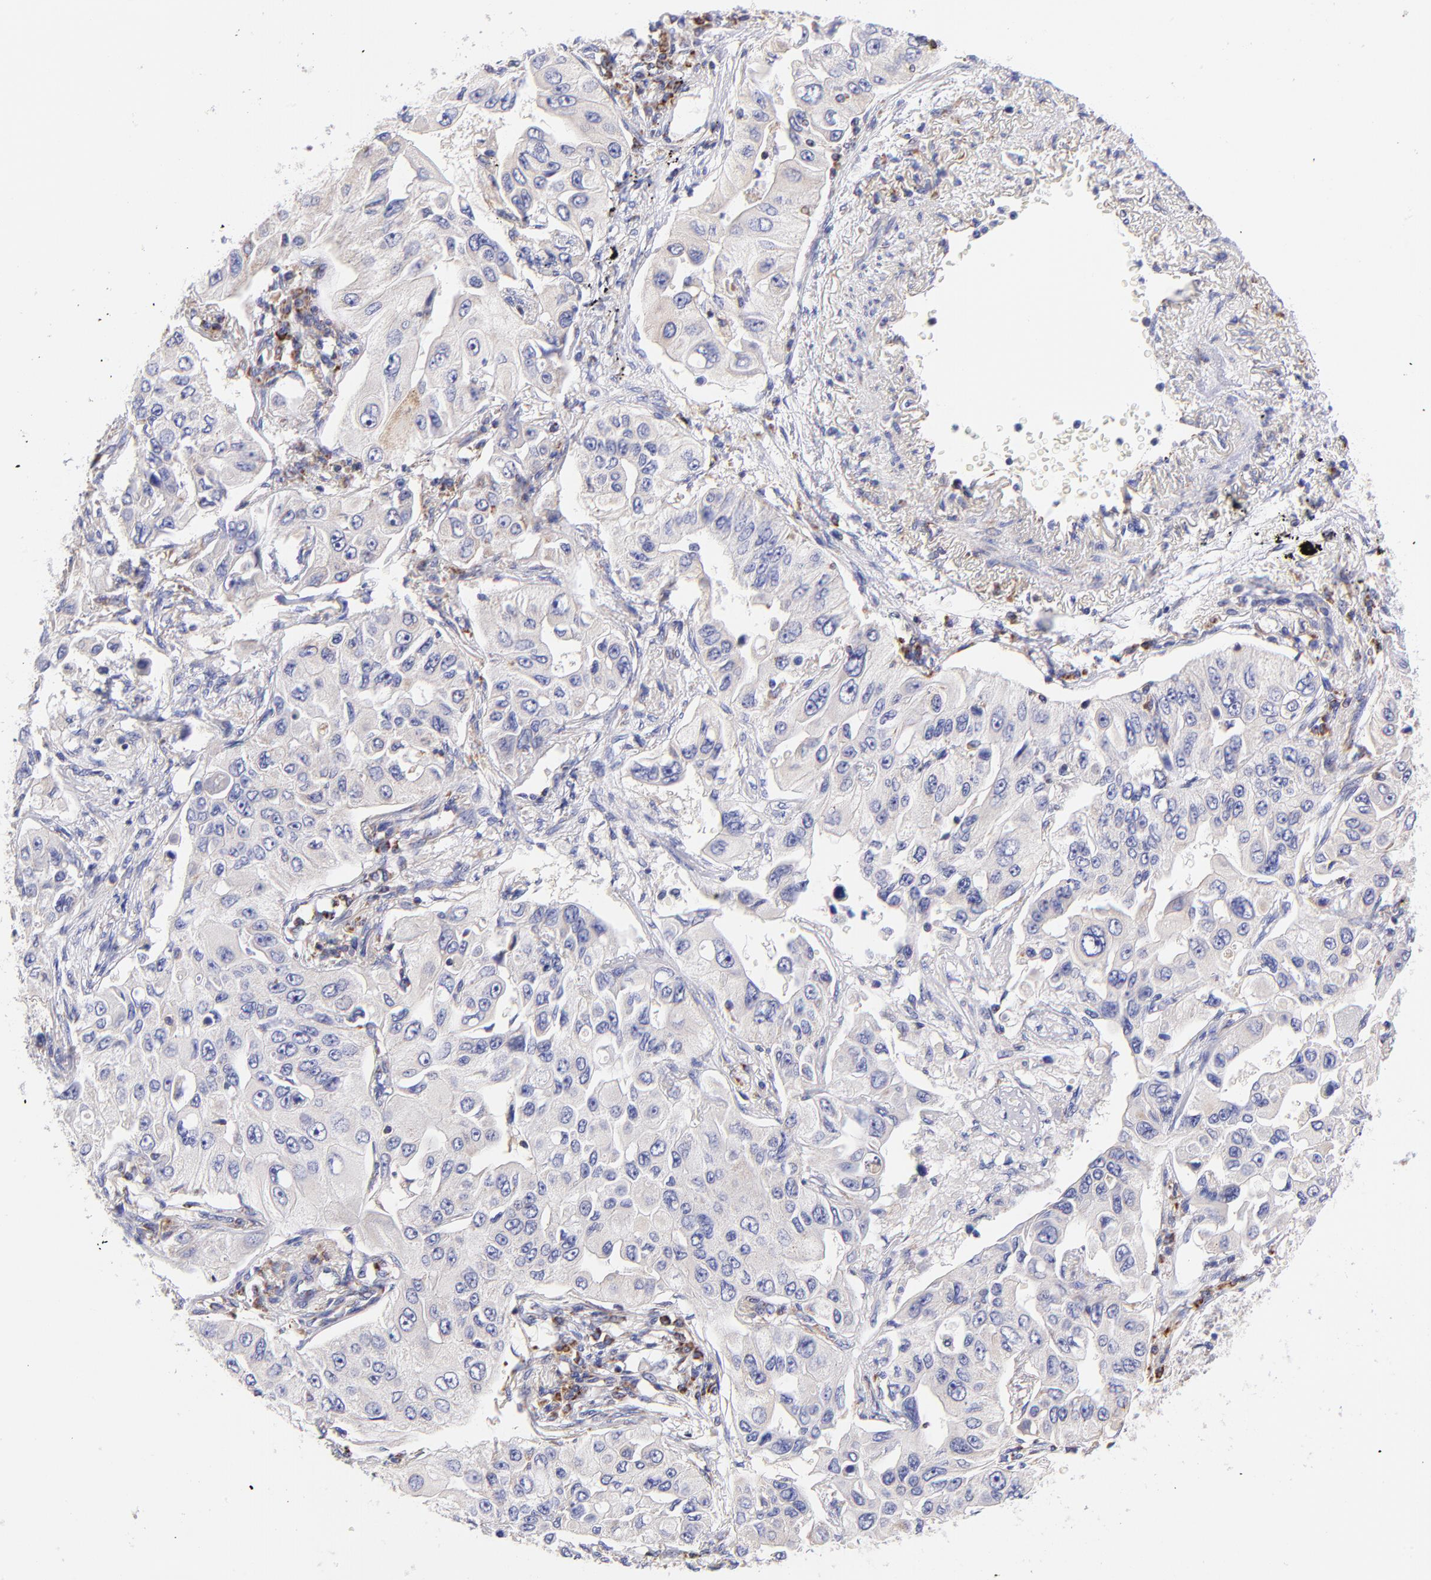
{"staining": {"intensity": "negative", "quantity": "none", "location": "none"}, "tissue": "lung cancer", "cell_type": "Tumor cells", "image_type": "cancer", "snomed": [{"axis": "morphology", "description": "Adenocarcinoma, NOS"}, {"axis": "topography", "description": "Lung"}], "caption": "Tumor cells are negative for brown protein staining in lung adenocarcinoma.", "gene": "NDUFB7", "patient": {"sex": "male", "age": 84}}